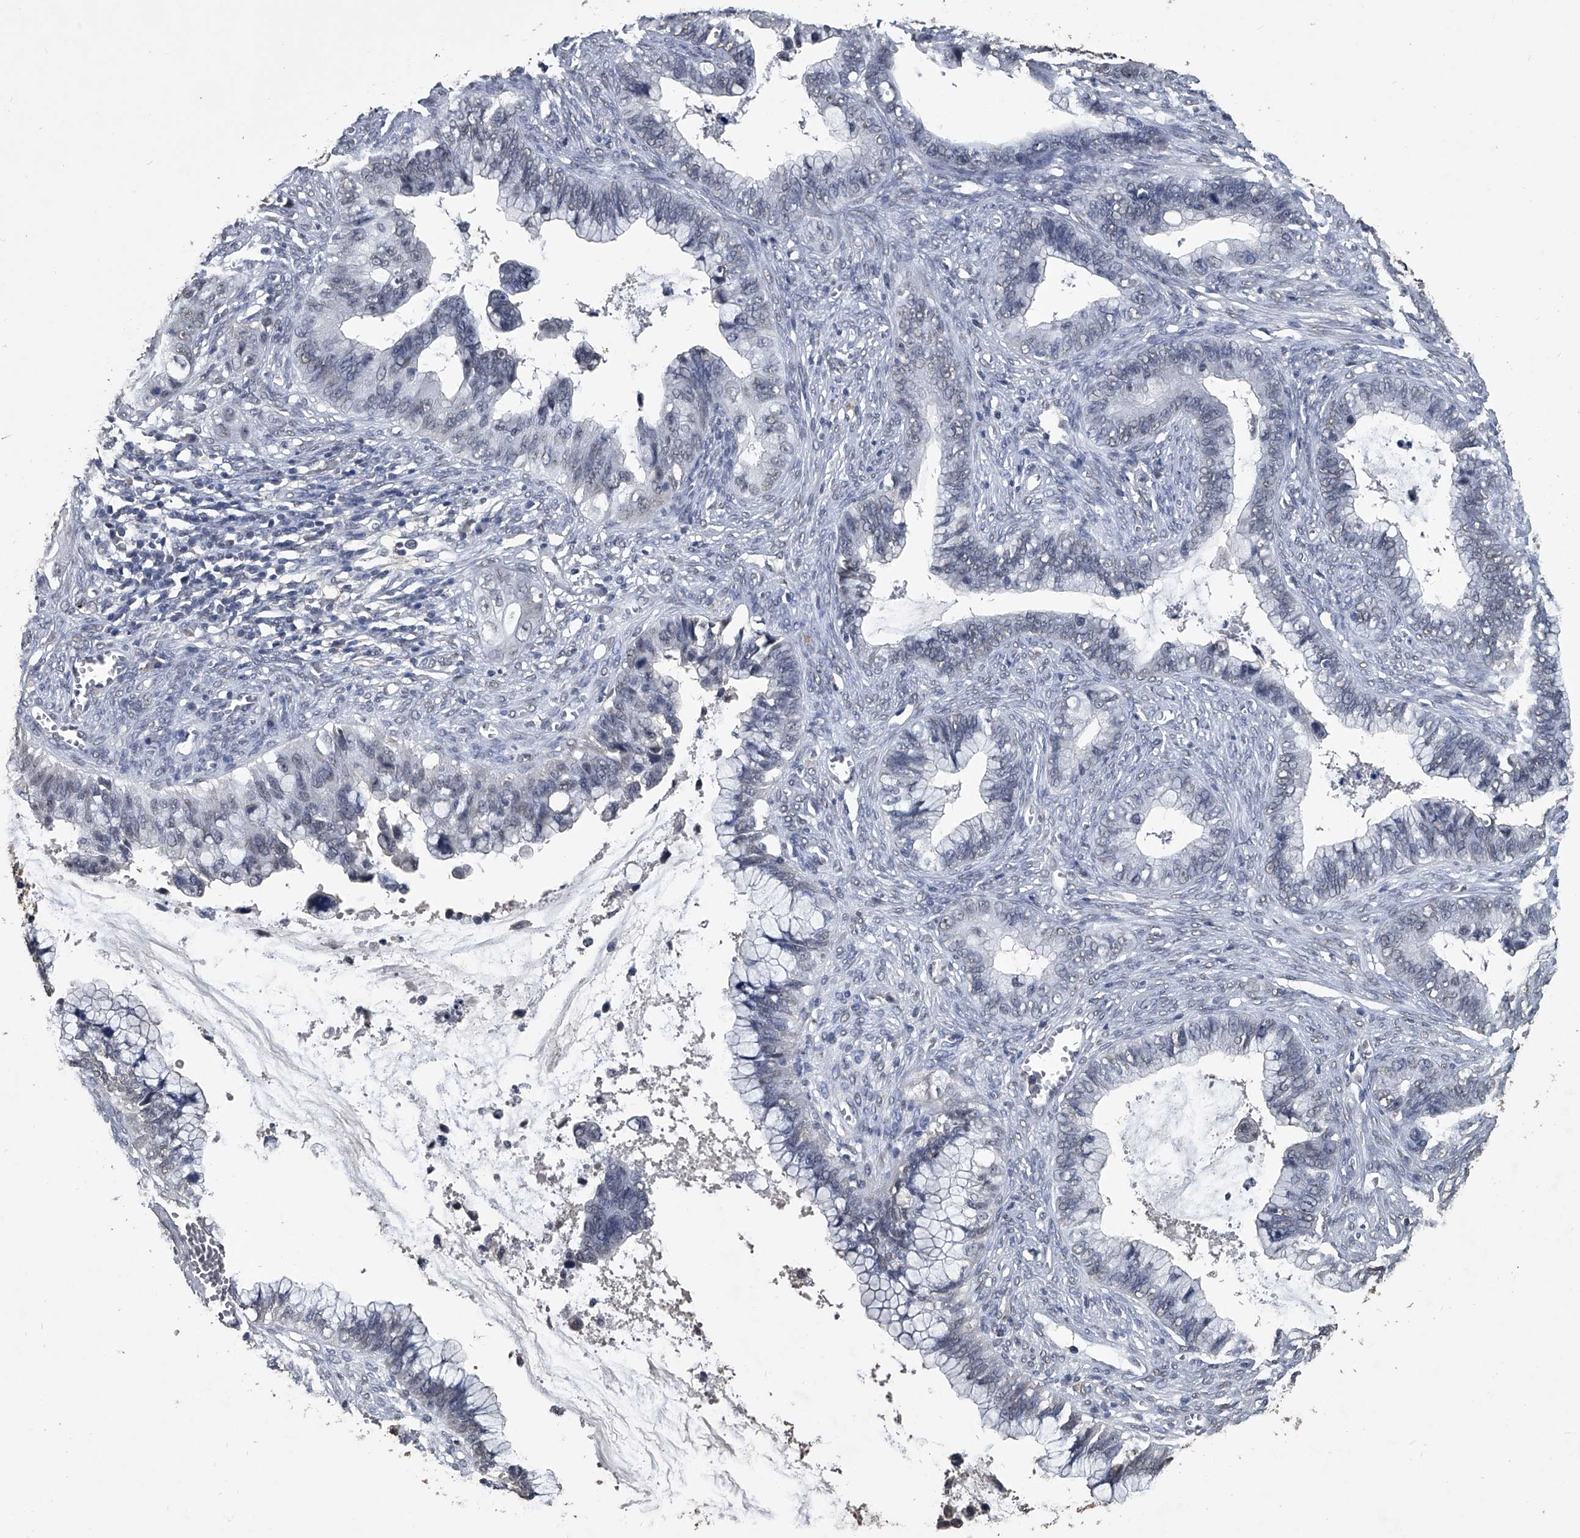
{"staining": {"intensity": "negative", "quantity": "none", "location": "none"}, "tissue": "cervical cancer", "cell_type": "Tumor cells", "image_type": "cancer", "snomed": [{"axis": "morphology", "description": "Adenocarcinoma, NOS"}, {"axis": "topography", "description": "Cervix"}], "caption": "Immunohistochemistry image of human cervical cancer stained for a protein (brown), which exhibits no expression in tumor cells.", "gene": "MATR3", "patient": {"sex": "female", "age": 44}}